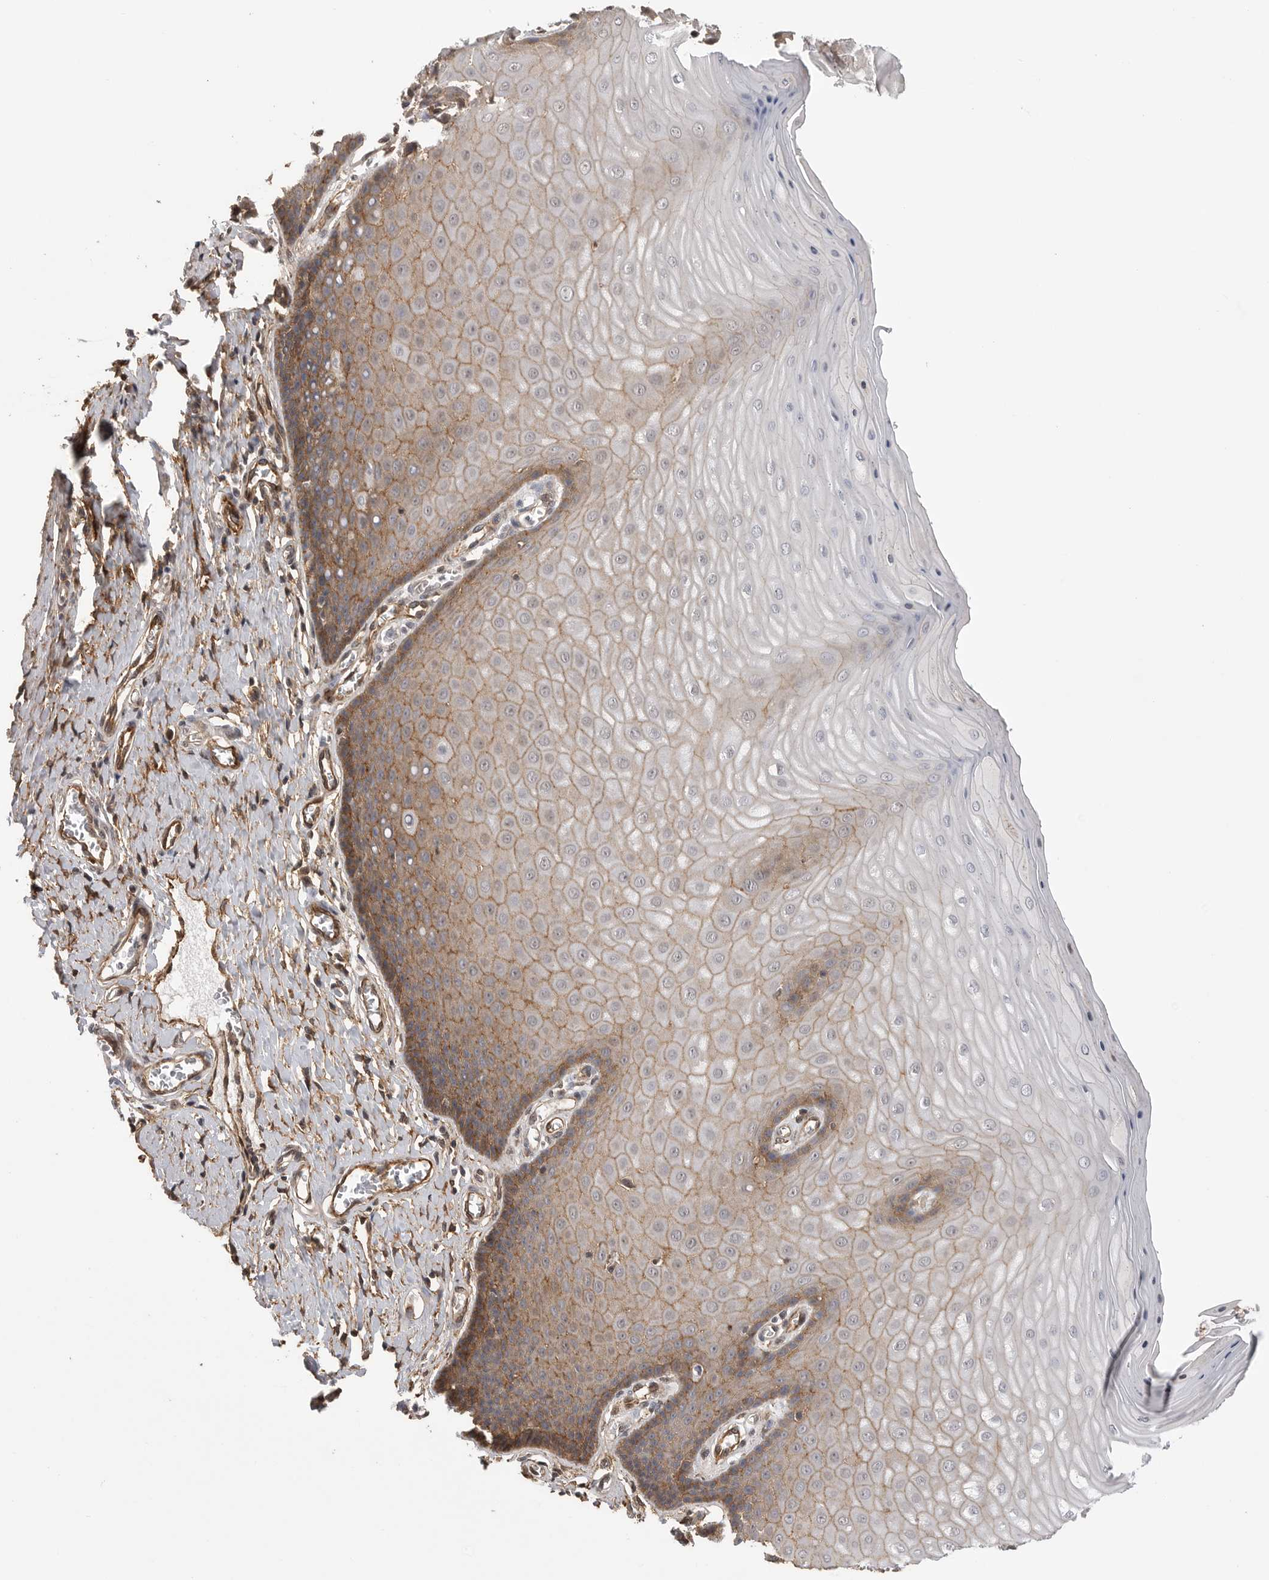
{"staining": {"intensity": "moderate", "quantity": ">75%", "location": "cytoplasmic/membranous"}, "tissue": "cervix", "cell_type": "Glandular cells", "image_type": "normal", "snomed": [{"axis": "morphology", "description": "Normal tissue, NOS"}, {"axis": "topography", "description": "Cervix"}], "caption": "Cervix stained with immunohistochemistry (IHC) reveals moderate cytoplasmic/membranous expression in approximately >75% of glandular cells. (Brightfield microscopy of DAB IHC at high magnification).", "gene": "NECTIN1", "patient": {"sex": "female", "age": 55}}